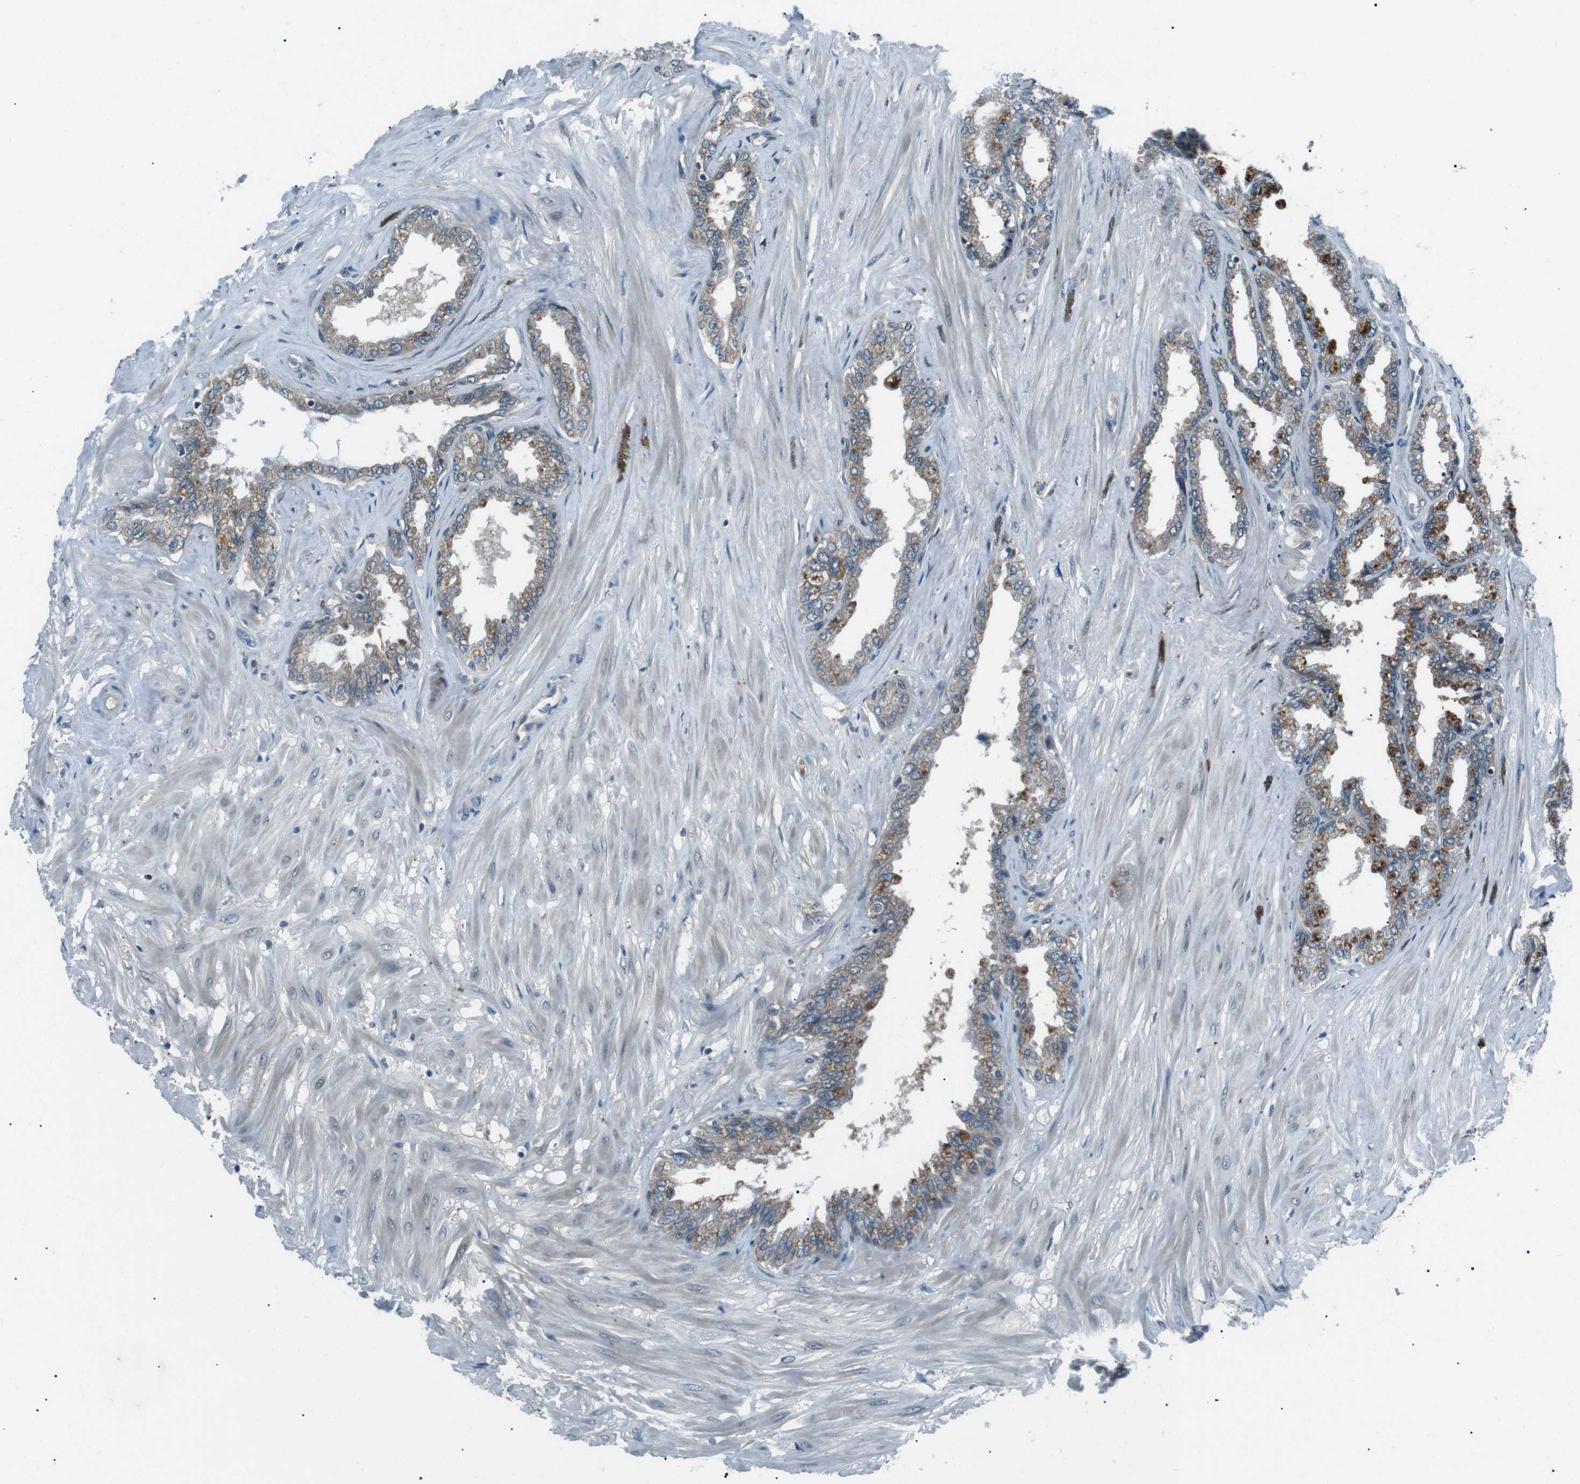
{"staining": {"intensity": "moderate", "quantity": "25%-75%", "location": "cytoplasmic/membranous"}, "tissue": "seminal vesicle", "cell_type": "Glandular cells", "image_type": "normal", "snomed": [{"axis": "morphology", "description": "Normal tissue, NOS"}, {"axis": "topography", "description": "Seminal veicle"}], "caption": "Immunohistochemistry (IHC) histopathology image of unremarkable seminal vesicle: seminal vesicle stained using immunohistochemistry shows medium levels of moderate protein expression localized specifically in the cytoplasmic/membranous of glandular cells, appearing as a cytoplasmic/membranous brown color.", "gene": "LRIG2", "patient": {"sex": "male", "age": 46}}